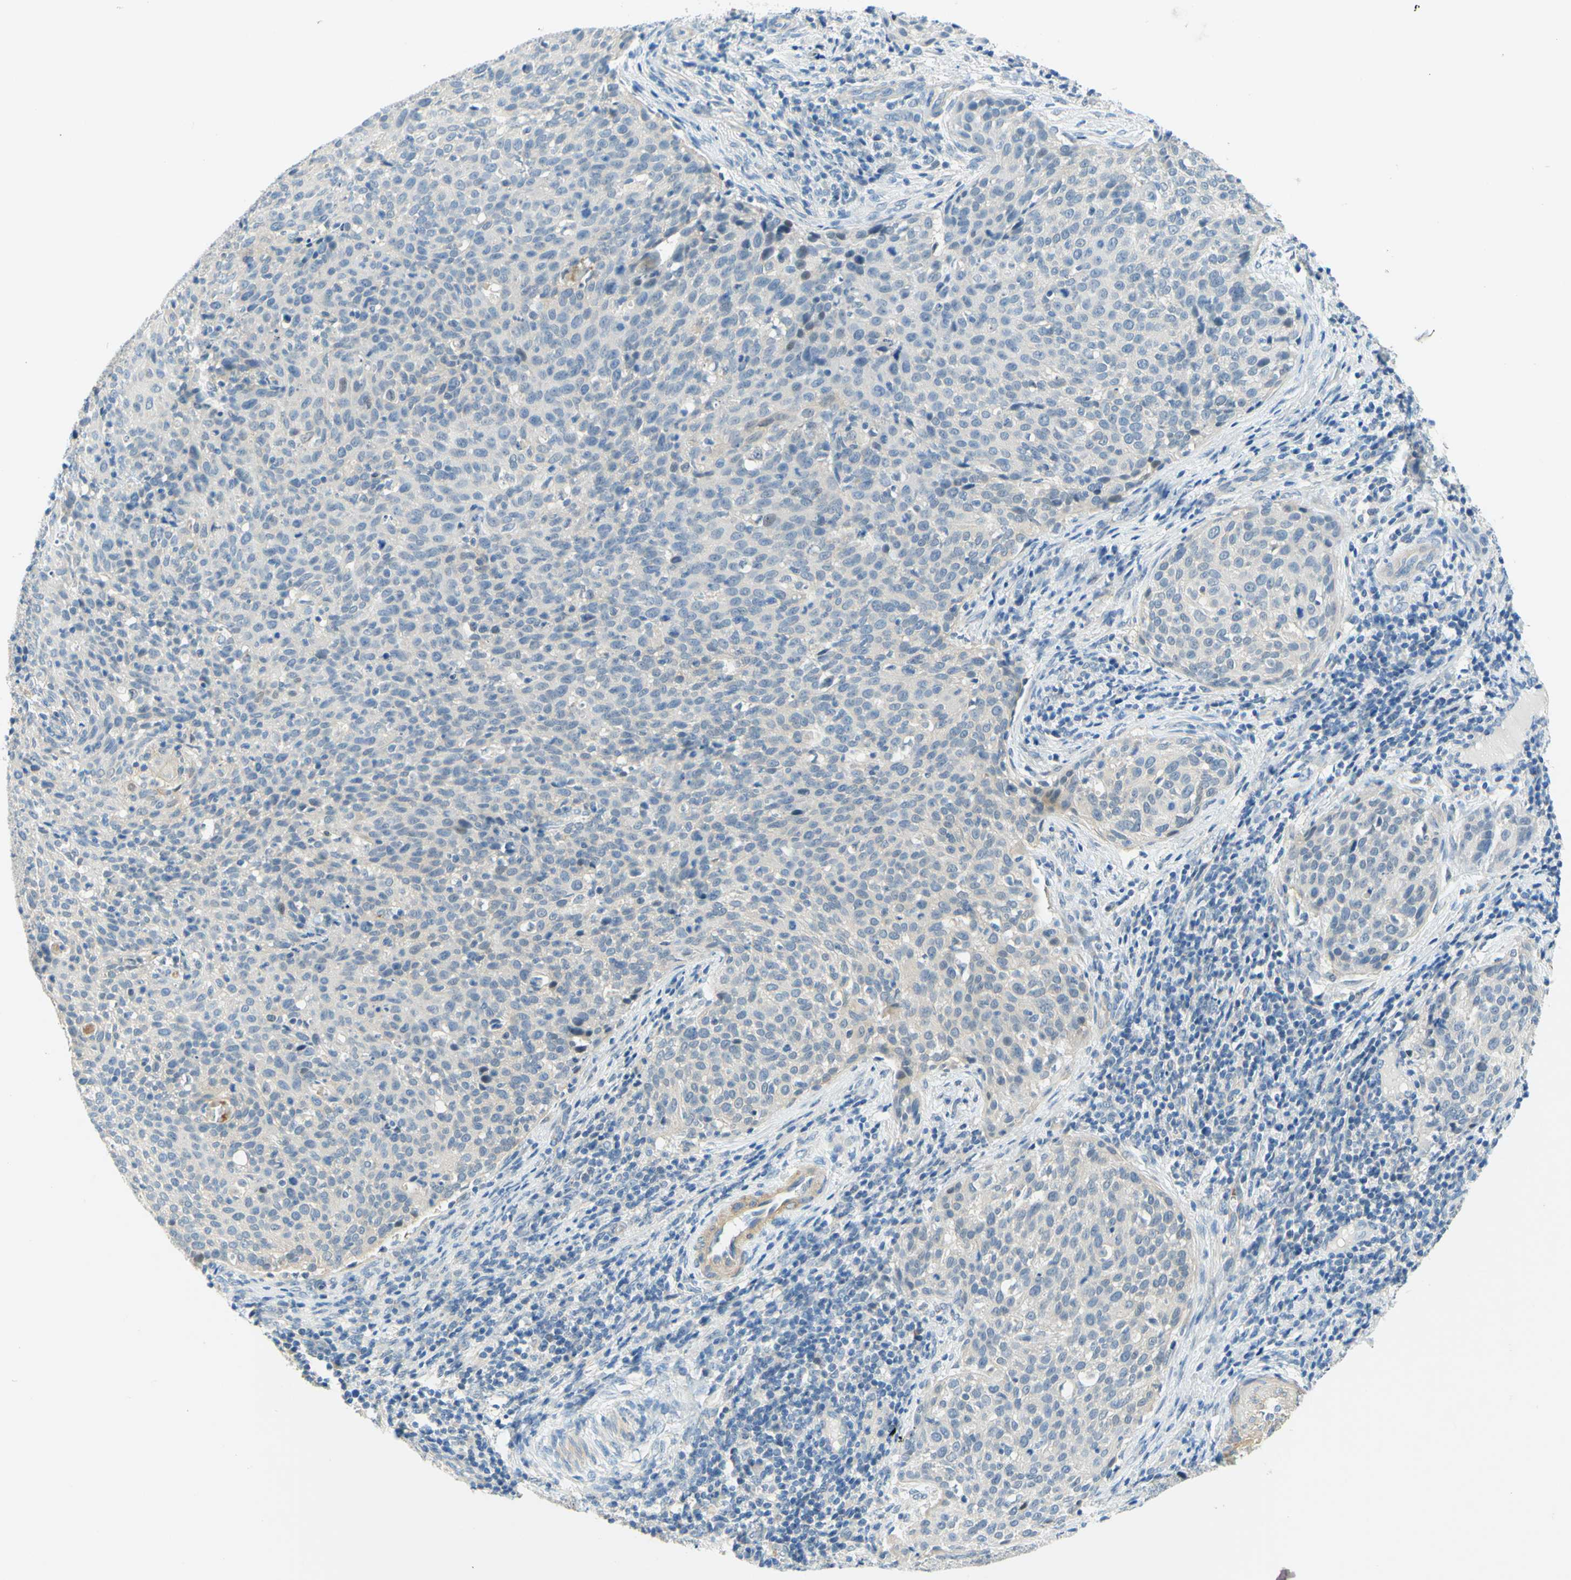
{"staining": {"intensity": "negative", "quantity": "none", "location": "none"}, "tissue": "cervical cancer", "cell_type": "Tumor cells", "image_type": "cancer", "snomed": [{"axis": "morphology", "description": "Squamous cell carcinoma, NOS"}, {"axis": "topography", "description": "Cervix"}], "caption": "This is a image of immunohistochemistry staining of squamous cell carcinoma (cervical), which shows no positivity in tumor cells.", "gene": "ENTREP2", "patient": {"sex": "female", "age": 38}}